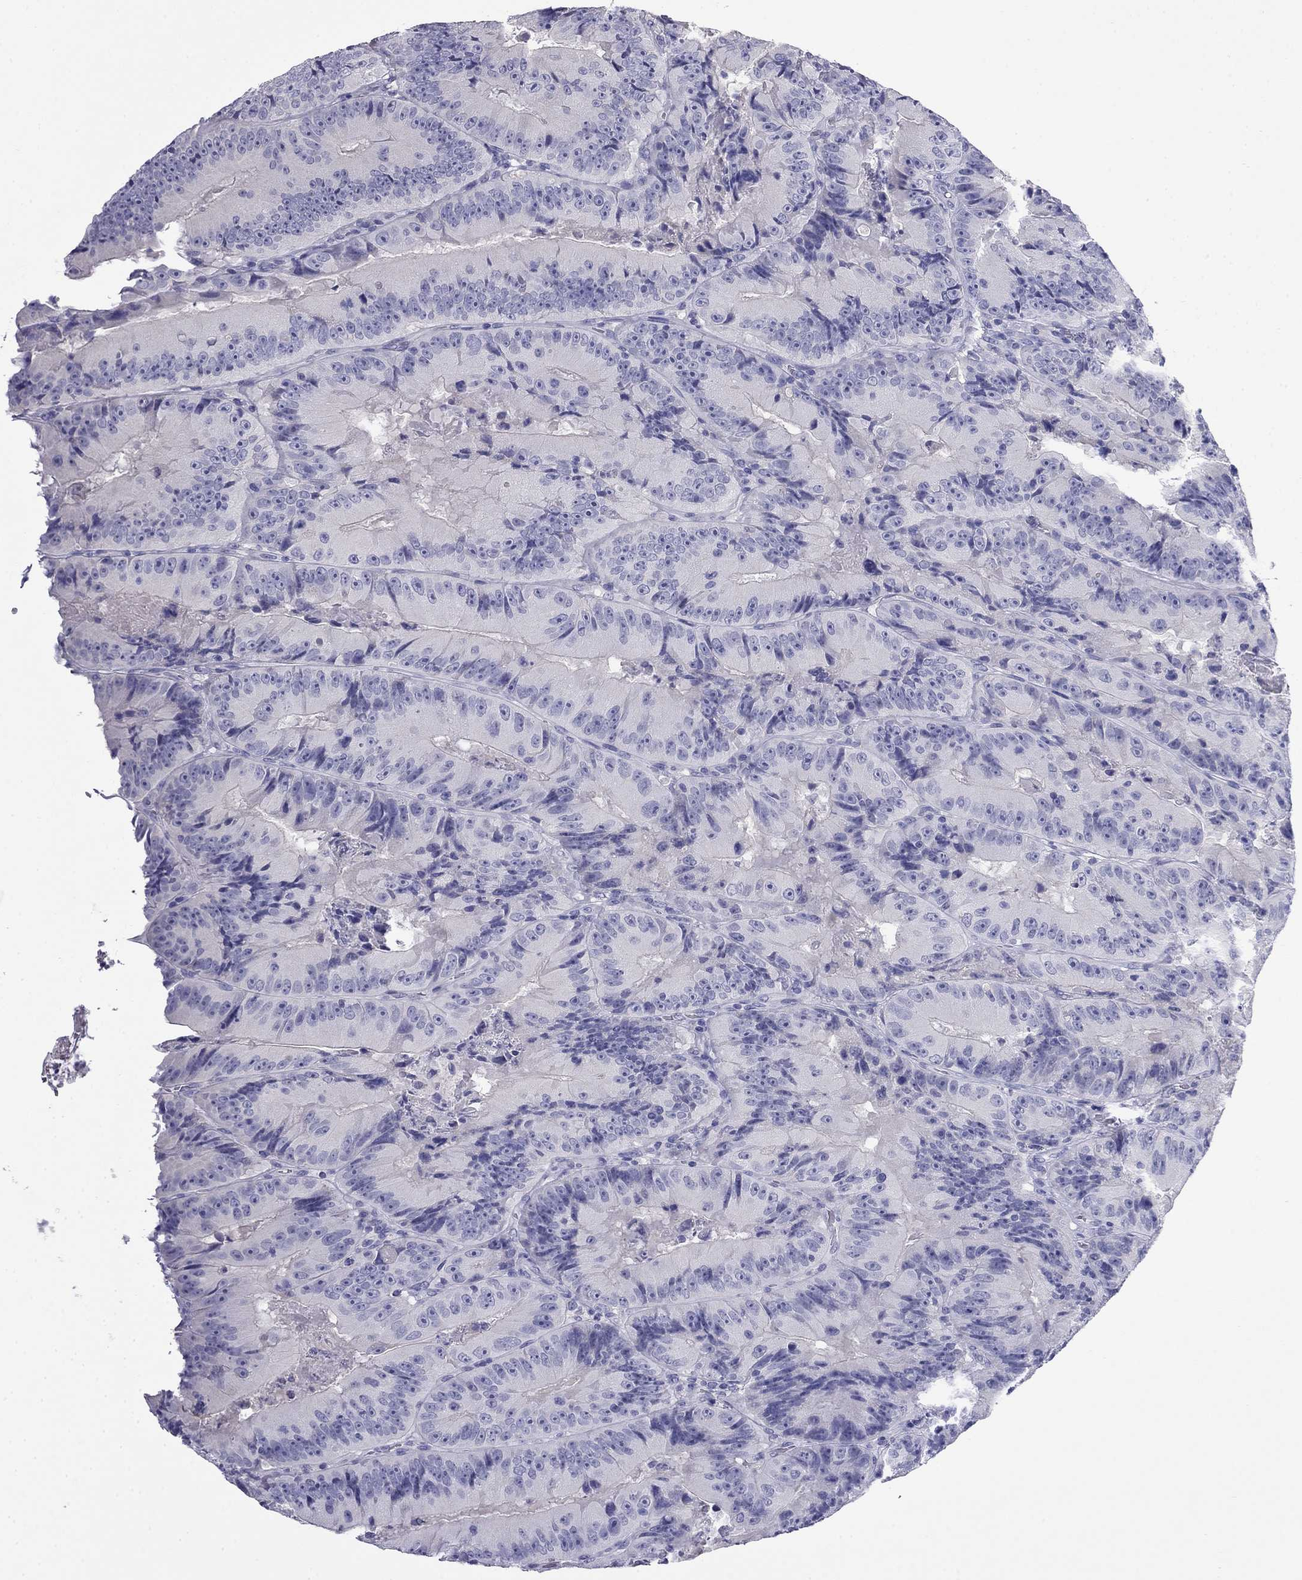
{"staining": {"intensity": "negative", "quantity": "none", "location": "none"}, "tissue": "colorectal cancer", "cell_type": "Tumor cells", "image_type": "cancer", "snomed": [{"axis": "morphology", "description": "Adenocarcinoma, NOS"}, {"axis": "topography", "description": "Colon"}], "caption": "Immunohistochemical staining of human colorectal cancer (adenocarcinoma) exhibits no significant positivity in tumor cells. (DAB (3,3'-diaminobenzidine) immunohistochemistry, high magnification).", "gene": "MYO15A", "patient": {"sex": "female", "age": 86}}